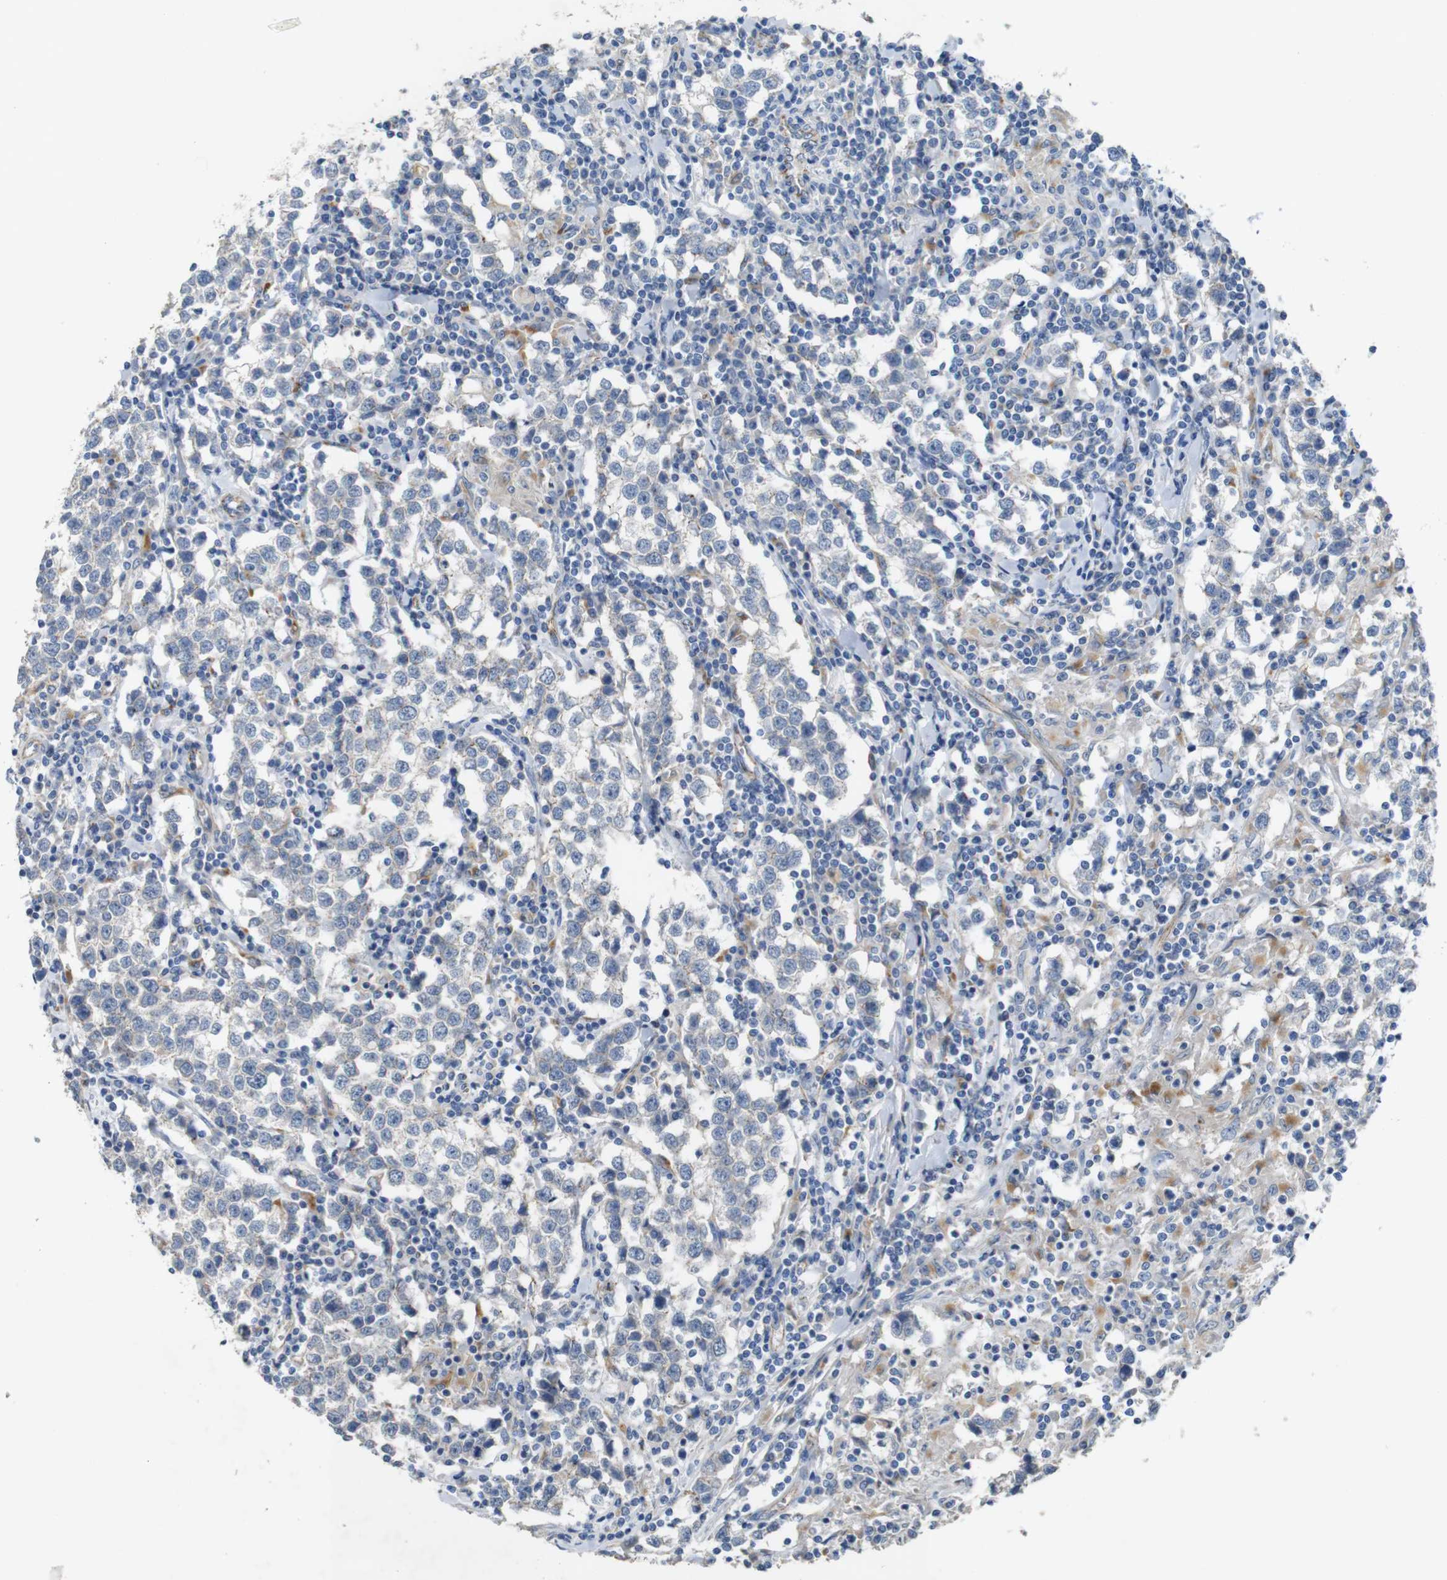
{"staining": {"intensity": "negative", "quantity": "none", "location": "none"}, "tissue": "testis cancer", "cell_type": "Tumor cells", "image_type": "cancer", "snomed": [{"axis": "morphology", "description": "Seminoma, NOS"}, {"axis": "morphology", "description": "Carcinoma, Embryonal, NOS"}, {"axis": "topography", "description": "Testis"}], "caption": "This is an immunohistochemistry (IHC) histopathology image of seminoma (testis). There is no staining in tumor cells.", "gene": "NHLRC3", "patient": {"sex": "male", "age": 36}}